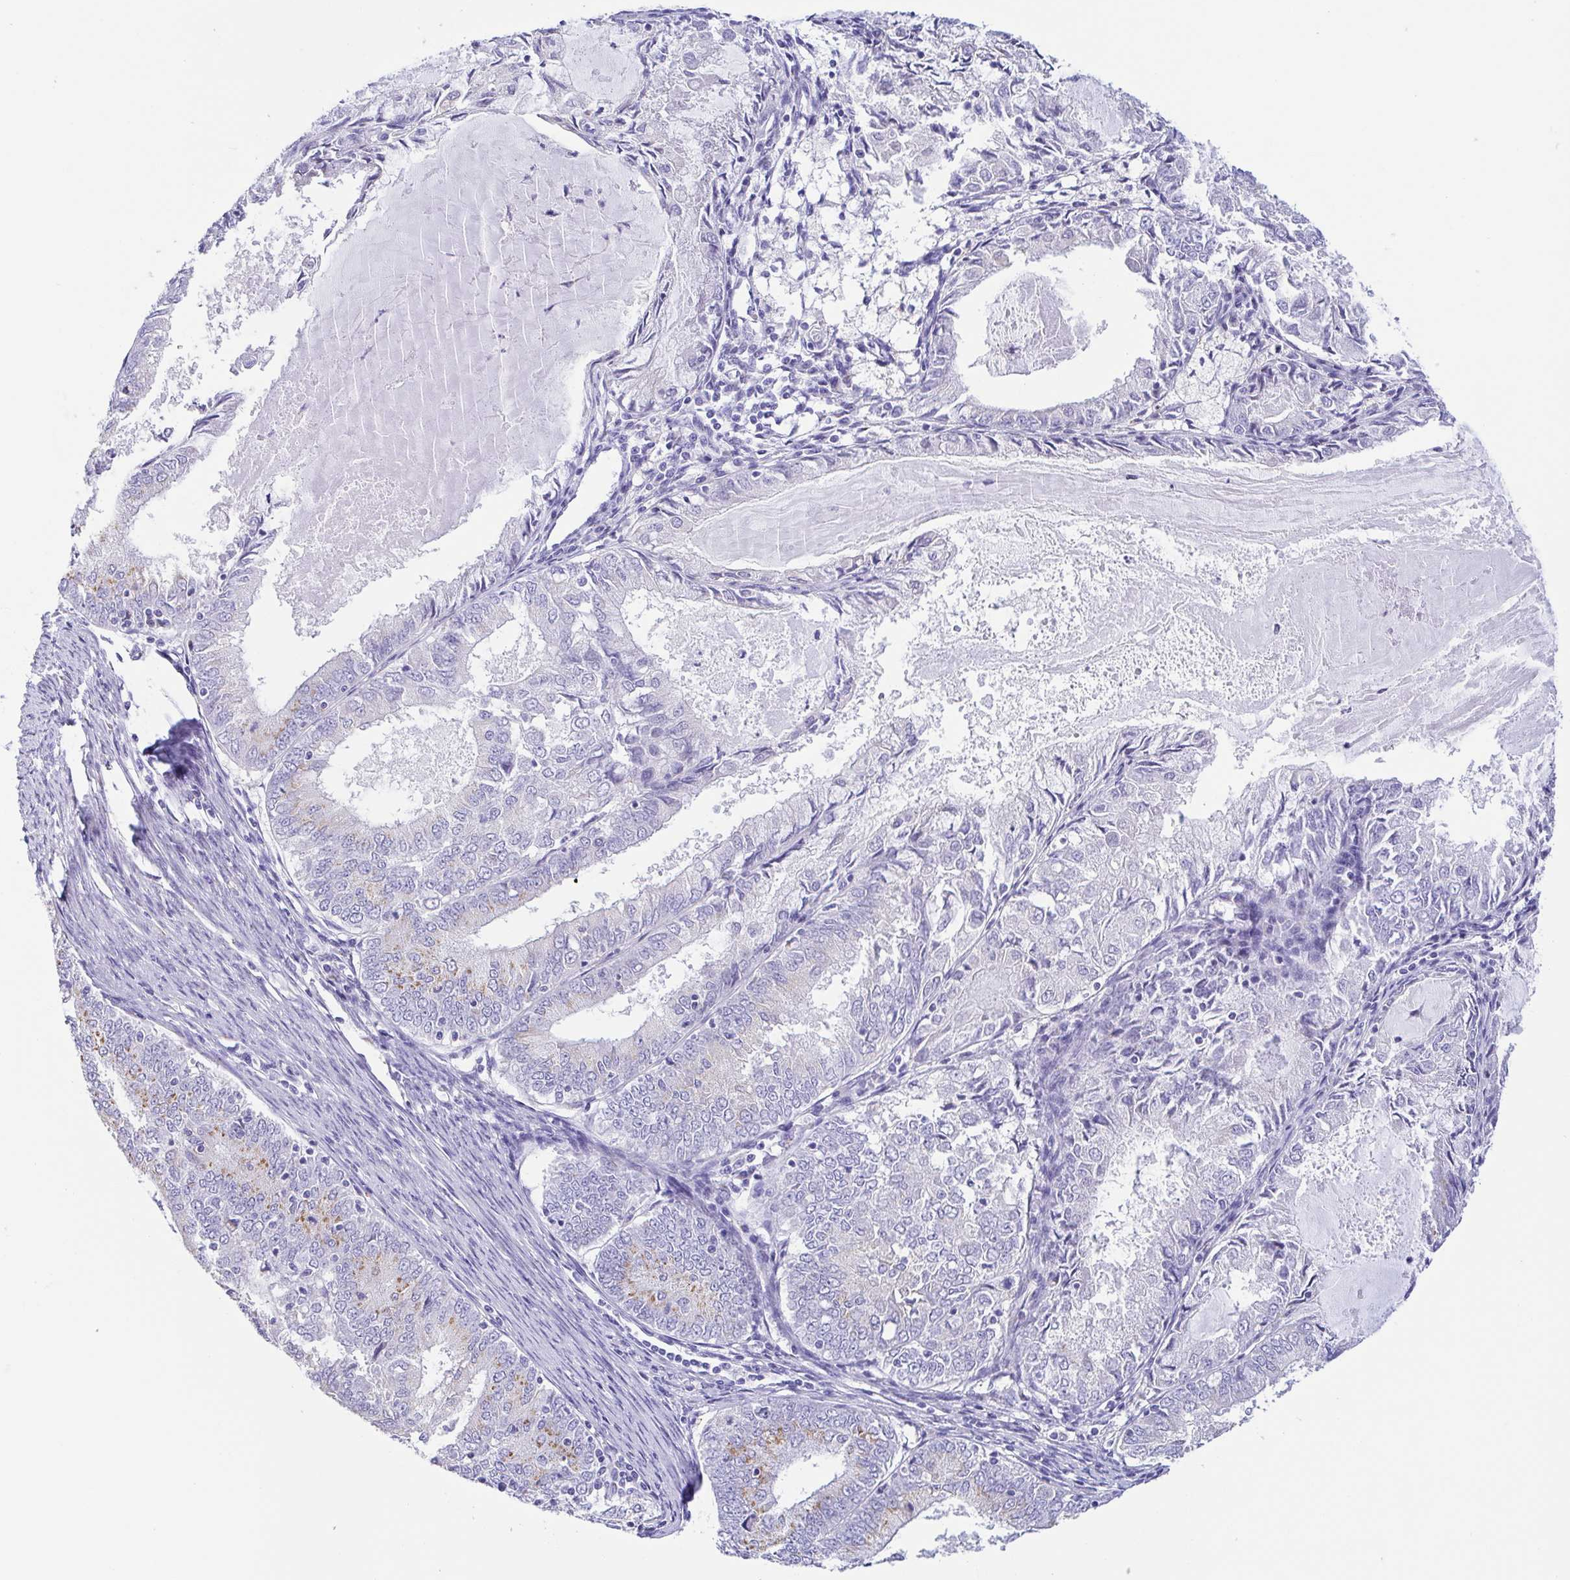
{"staining": {"intensity": "moderate", "quantity": "<25%", "location": "cytoplasmic/membranous"}, "tissue": "endometrial cancer", "cell_type": "Tumor cells", "image_type": "cancer", "snomed": [{"axis": "morphology", "description": "Adenocarcinoma, NOS"}, {"axis": "topography", "description": "Endometrium"}], "caption": "Brown immunohistochemical staining in endometrial adenocarcinoma exhibits moderate cytoplasmic/membranous expression in about <25% of tumor cells. (DAB = brown stain, brightfield microscopy at high magnification).", "gene": "SULT1B1", "patient": {"sex": "female", "age": 57}}